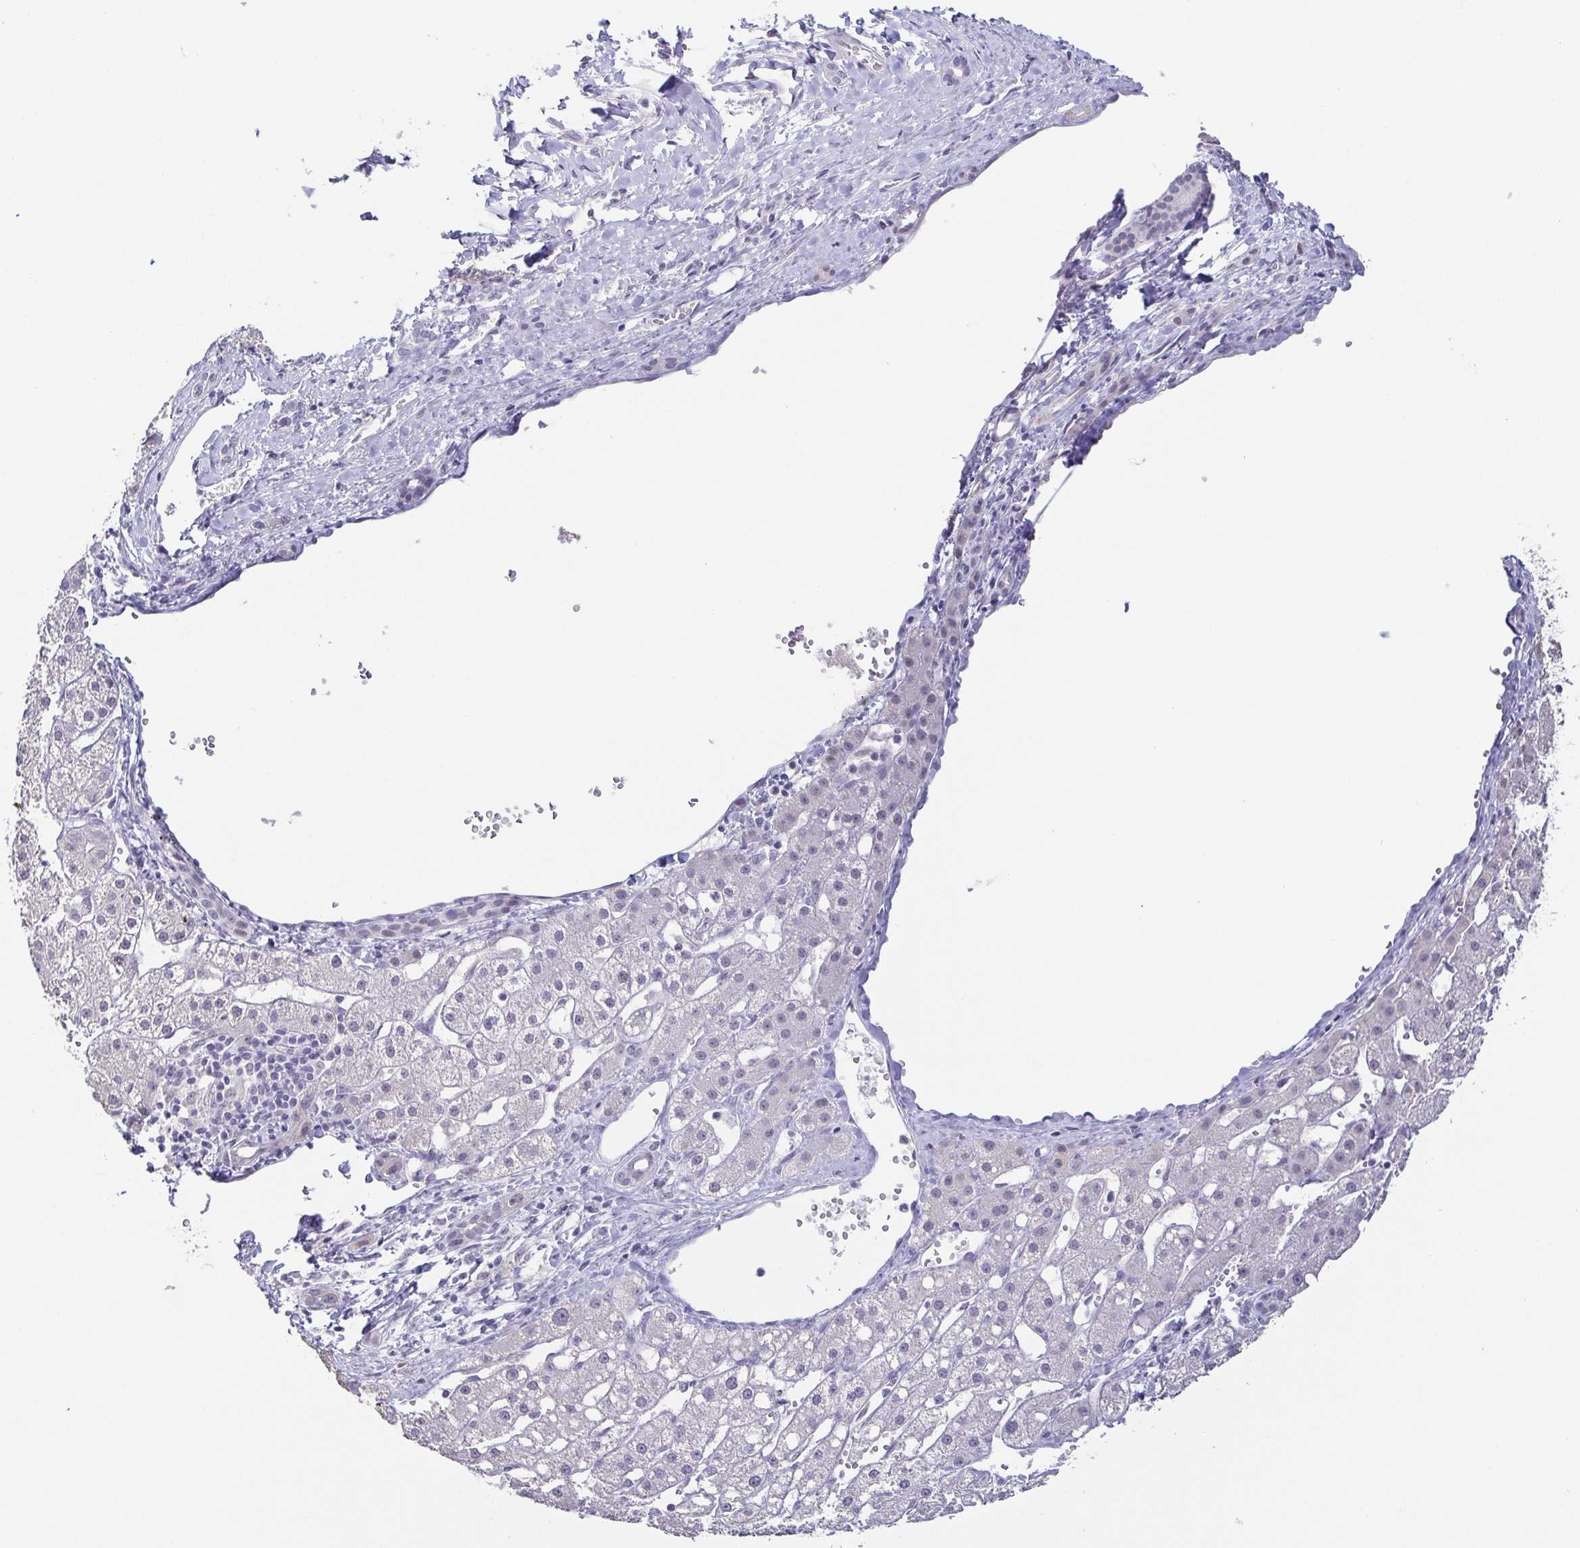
{"staining": {"intensity": "negative", "quantity": "none", "location": "none"}, "tissue": "liver cancer", "cell_type": "Tumor cells", "image_type": "cancer", "snomed": [{"axis": "morphology", "description": "Carcinoma, Hepatocellular, NOS"}, {"axis": "topography", "description": "Liver"}], "caption": "Immunohistochemical staining of liver cancer reveals no significant staining in tumor cells. (DAB (3,3'-diaminobenzidine) IHC visualized using brightfield microscopy, high magnification).", "gene": "NEFH", "patient": {"sex": "male", "age": 67}}